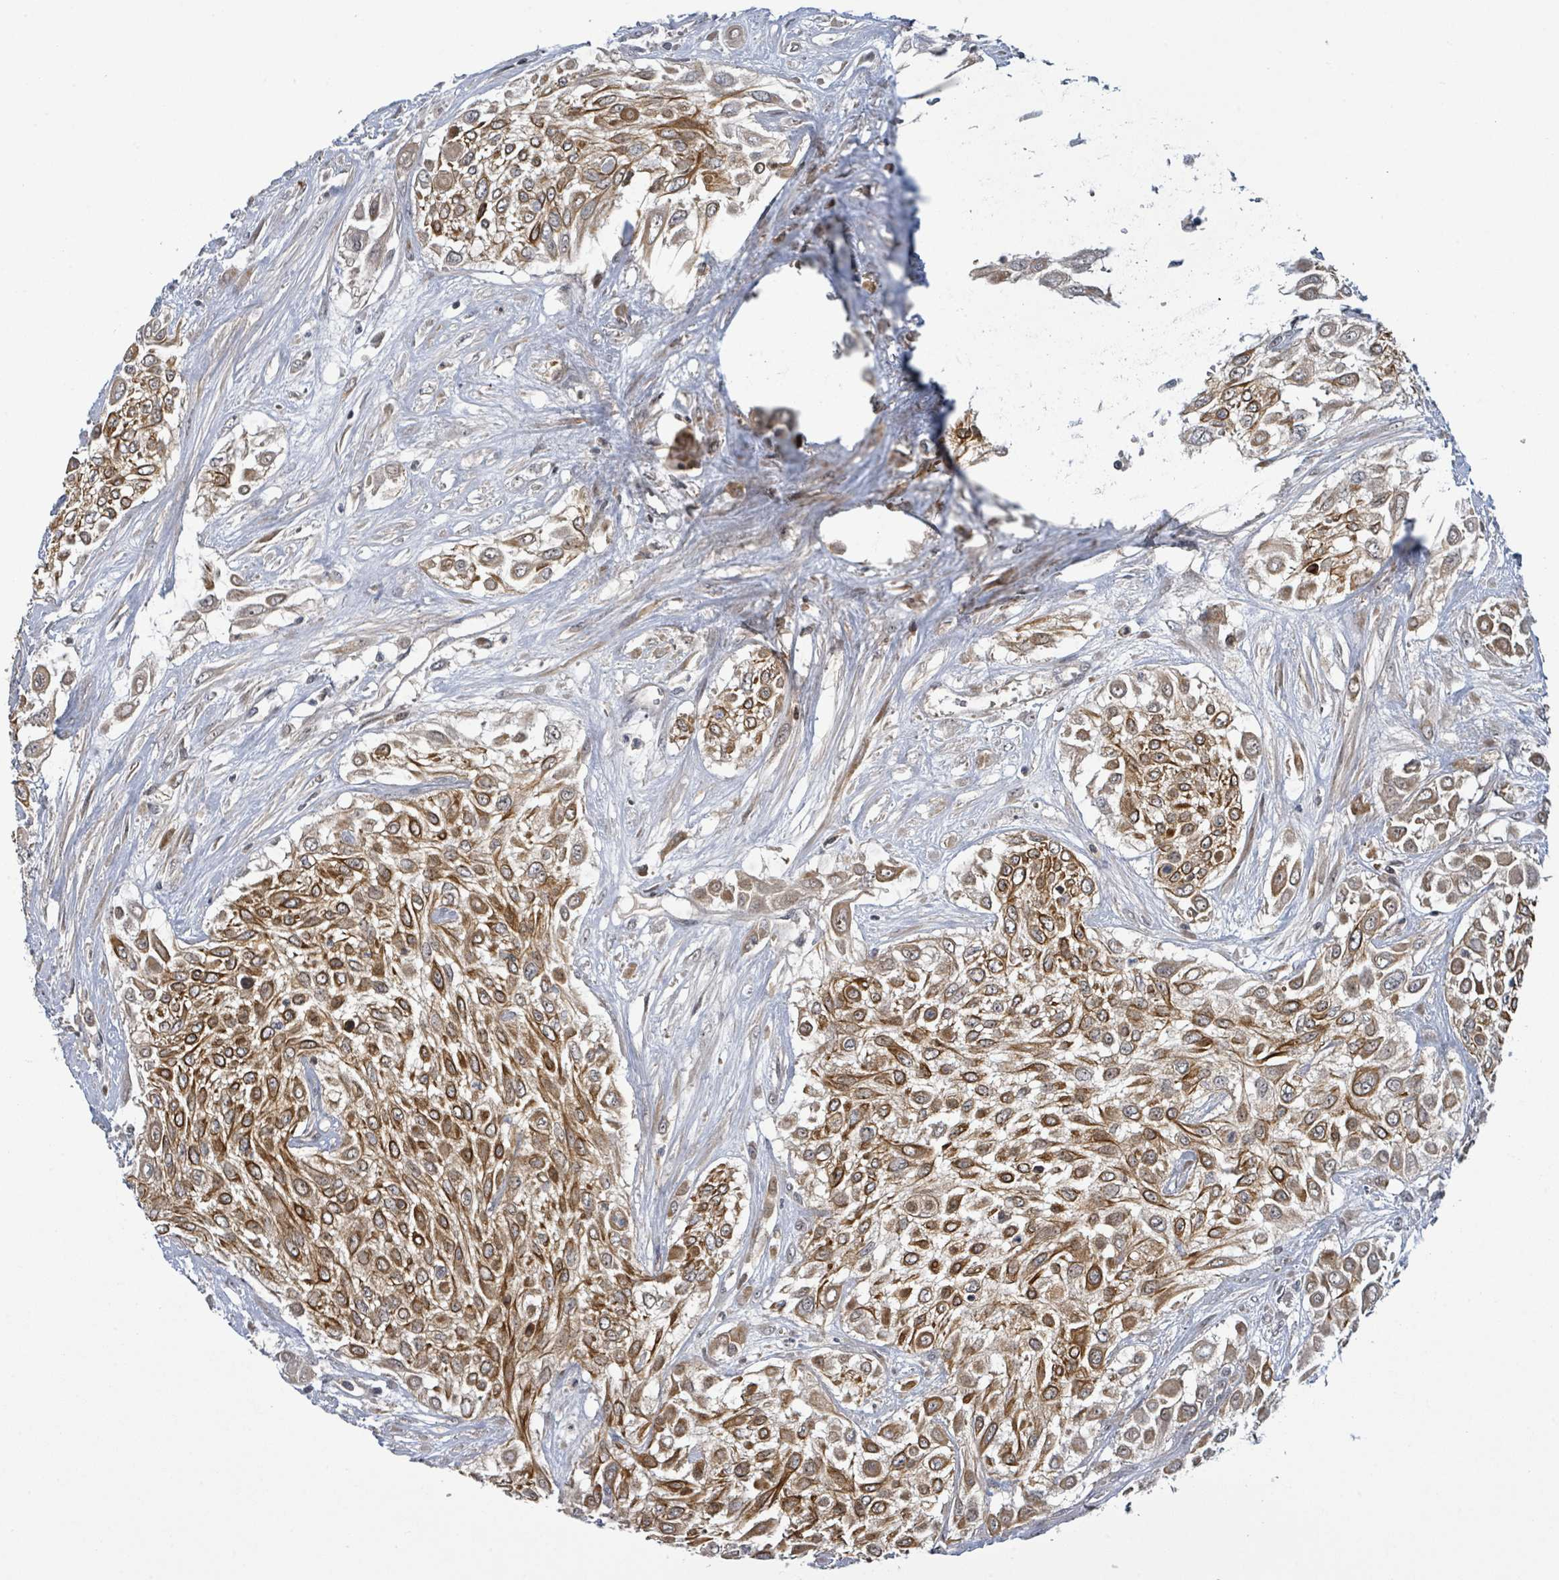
{"staining": {"intensity": "strong", "quantity": ">75%", "location": "cytoplasmic/membranous"}, "tissue": "urothelial cancer", "cell_type": "Tumor cells", "image_type": "cancer", "snomed": [{"axis": "morphology", "description": "Urothelial carcinoma, High grade"}, {"axis": "topography", "description": "Urinary bladder"}], "caption": "Urothelial cancer stained with a brown dye displays strong cytoplasmic/membranous positive staining in about >75% of tumor cells.", "gene": "ITGA11", "patient": {"sex": "male", "age": 57}}